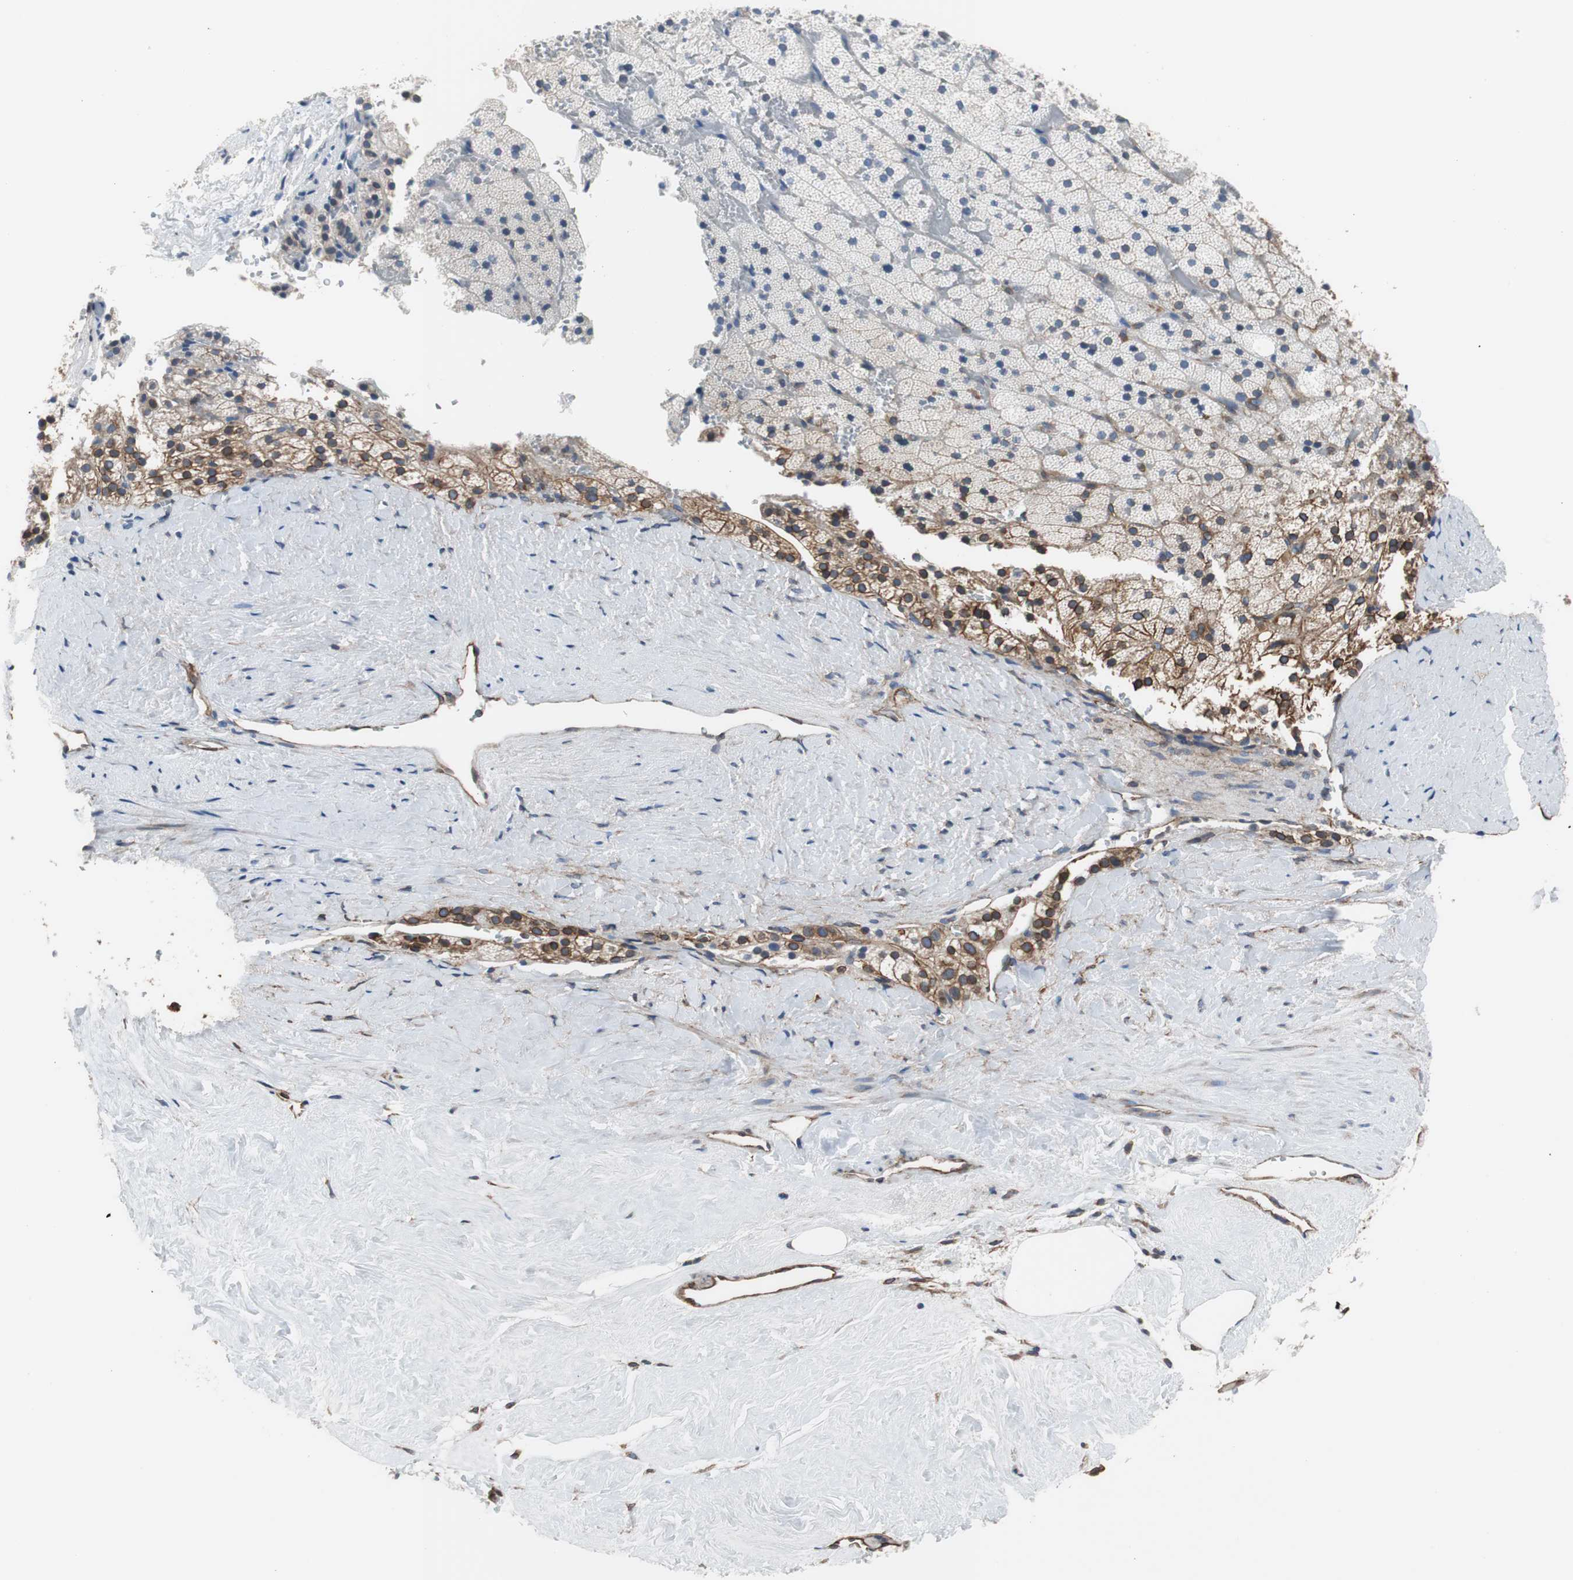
{"staining": {"intensity": "negative", "quantity": "none", "location": "none"}, "tissue": "adrenal gland", "cell_type": "Glandular cells", "image_type": "normal", "snomed": [{"axis": "morphology", "description": "Normal tissue, NOS"}, {"axis": "topography", "description": "Adrenal gland"}], "caption": "Immunohistochemical staining of normal human adrenal gland exhibits no significant positivity in glandular cells. The staining is performed using DAB brown chromogen with nuclei counter-stained in using hematoxylin.", "gene": "KIF3B", "patient": {"sex": "male", "age": 35}}